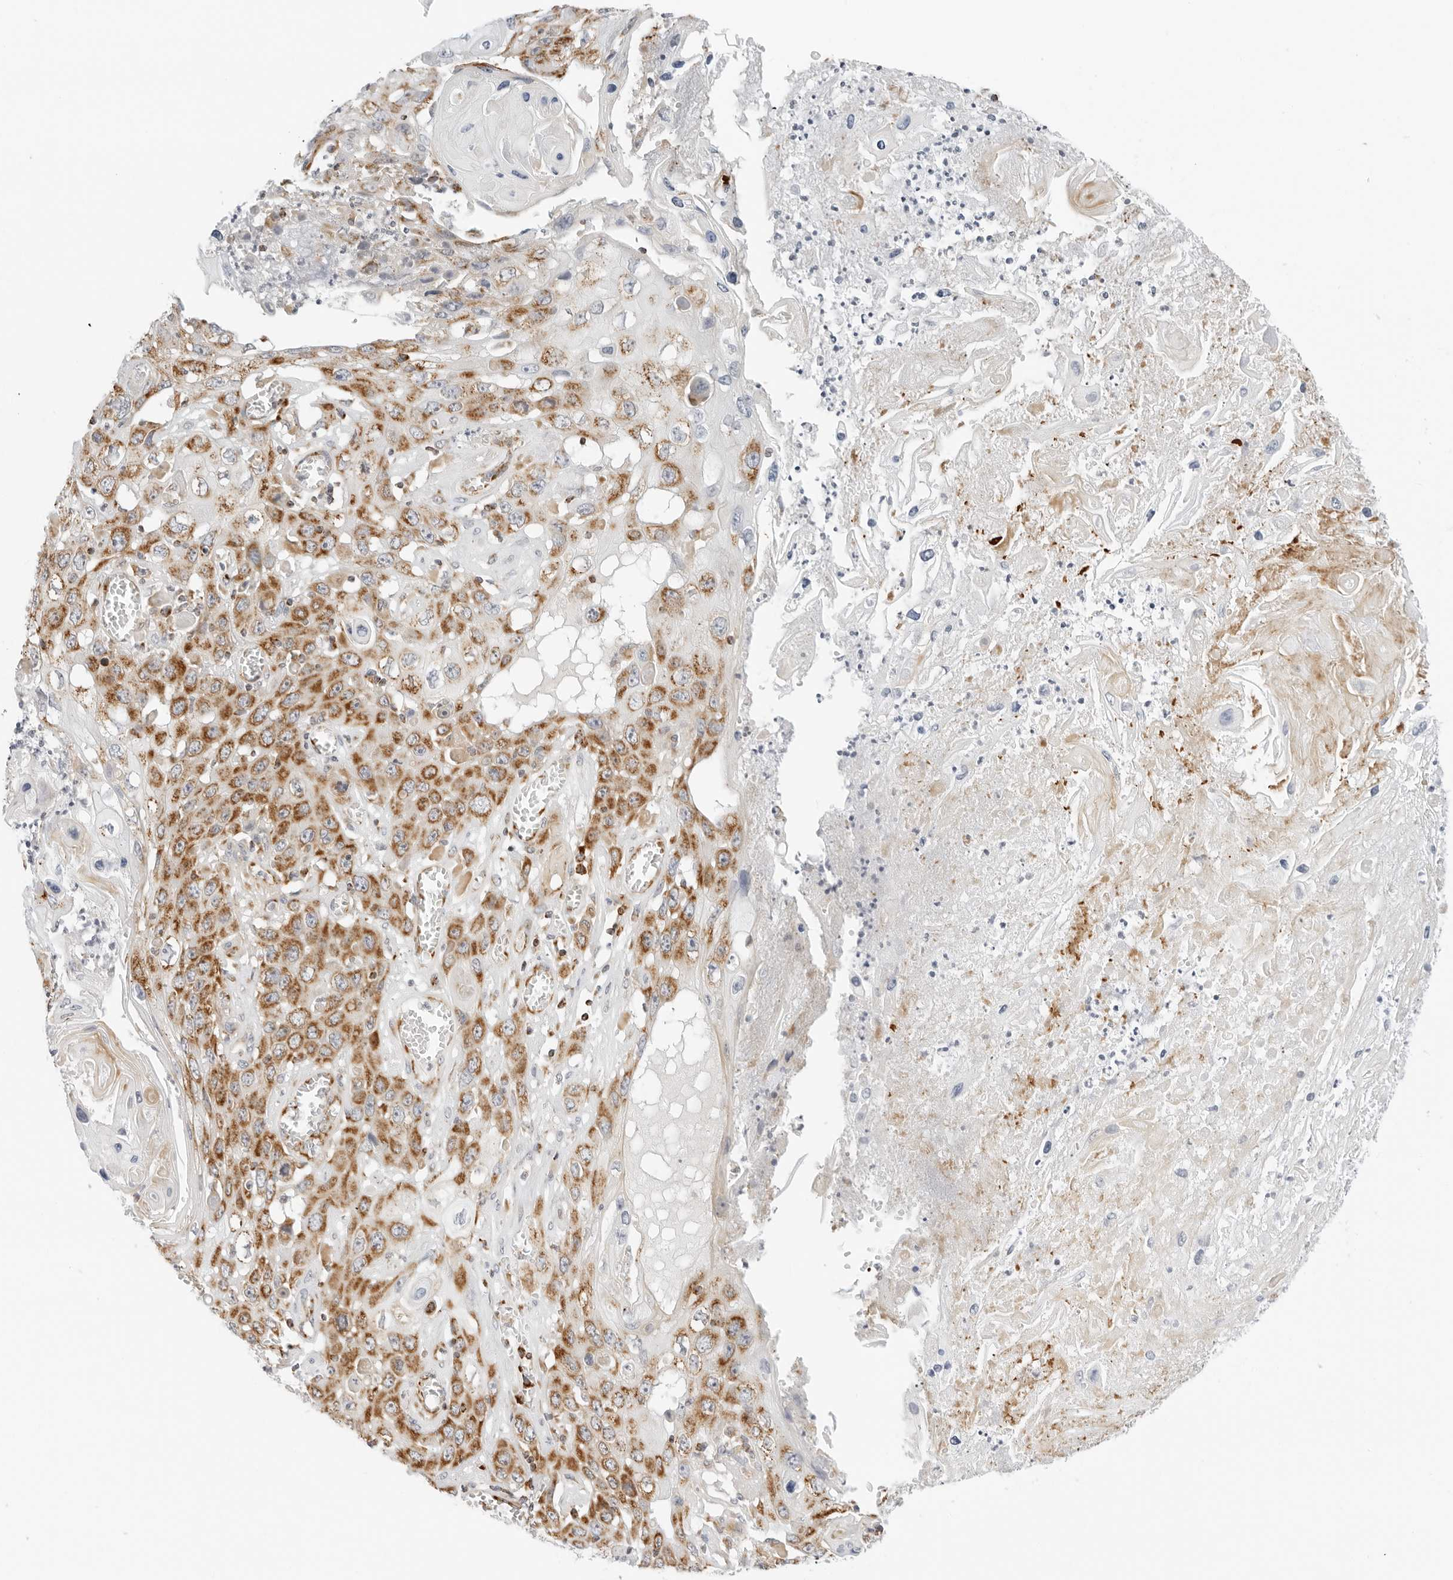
{"staining": {"intensity": "strong", "quantity": ">75%", "location": "cytoplasmic/membranous"}, "tissue": "skin cancer", "cell_type": "Tumor cells", "image_type": "cancer", "snomed": [{"axis": "morphology", "description": "Squamous cell carcinoma, NOS"}, {"axis": "topography", "description": "Skin"}], "caption": "Immunohistochemistry histopathology image of human skin squamous cell carcinoma stained for a protein (brown), which demonstrates high levels of strong cytoplasmic/membranous expression in about >75% of tumor cells.", "gene": "RC3H1", "patient": {"sex": "male", "age": 55}}